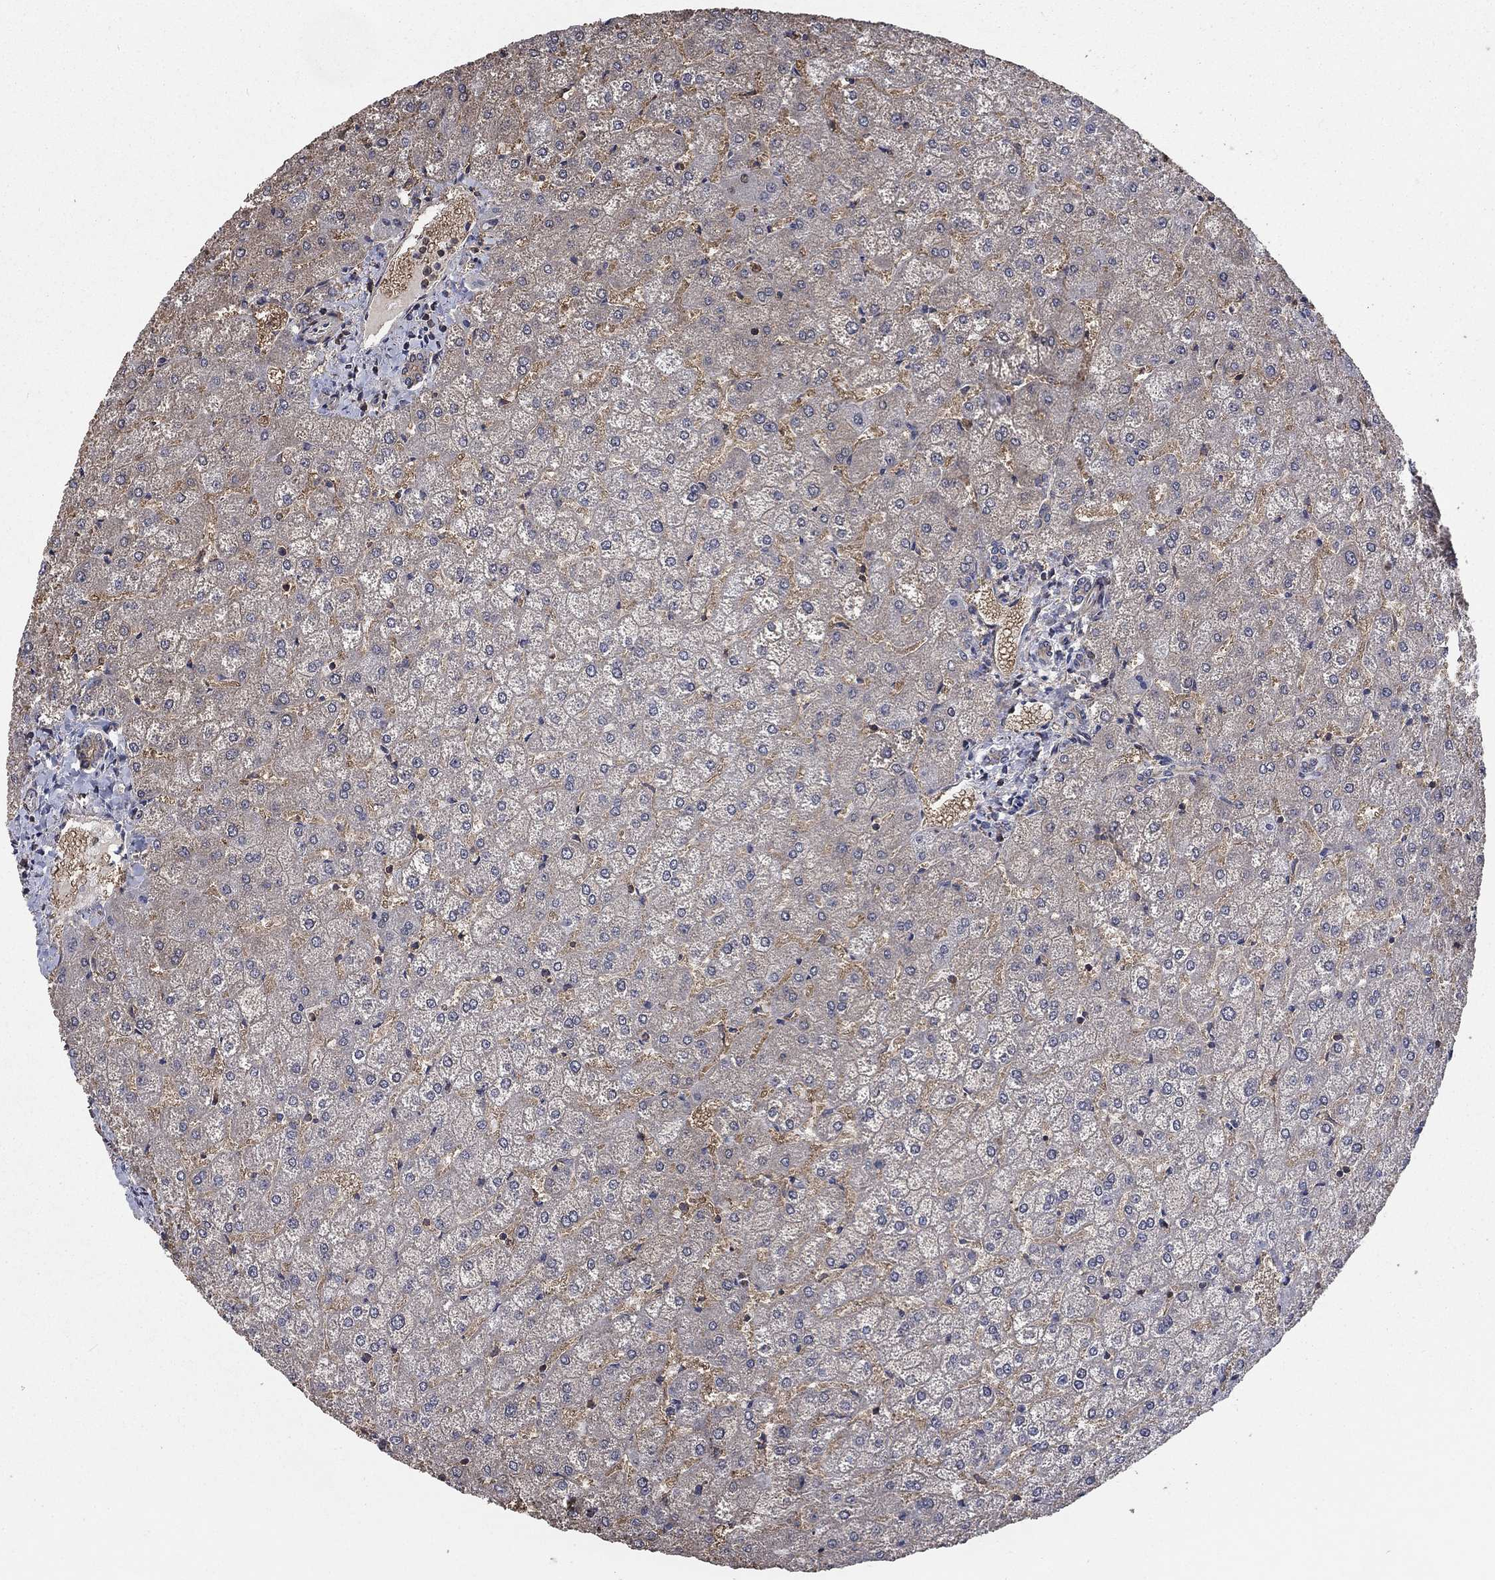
{"staining": {"intensity": "weak", "quantity": ">75%", "location": "cytoplasmic/membranous"}, "tissue": "liver", "cell_type": "Cholangiocytes", "image_type": "normal", "snomed": [{"axis": "morphology", "description": "Normal tissue, NOS"}, {"axis": "topography", "description": "Liver"}], "caption": "IHC histopathology image of benign liver: human liver stained using IHC reveals low levels of weak protein expression localized specifically in the cytoplasmic/membranous of cholangiocytes, appearing as a cytoplasmic/membranous brown color.", "gene": "PDE3A", "patient": {"sex": "female", "age": 32}}